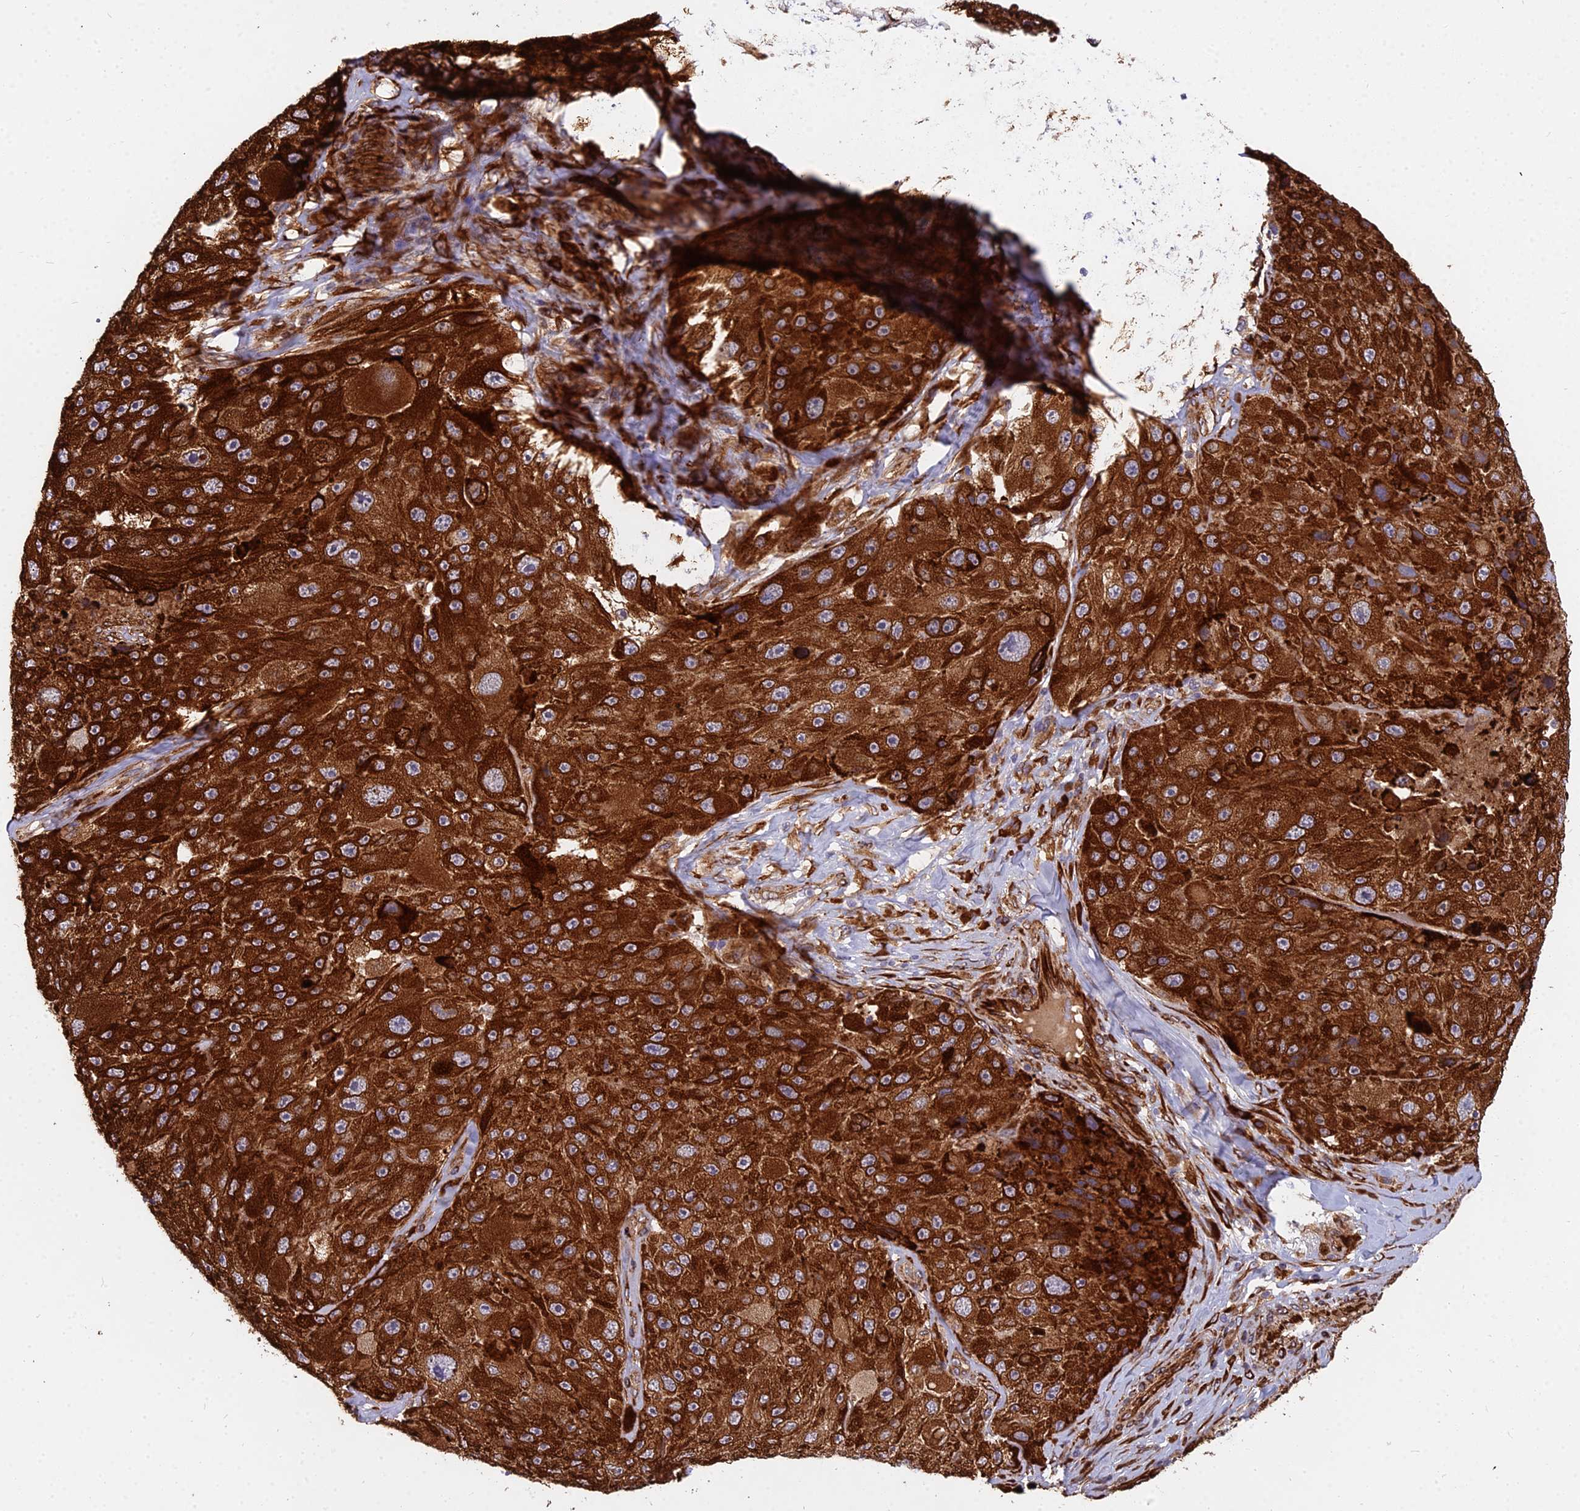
{"staining": {"intensity": "strong", "quantity": ">75%", "location": "cytoplasmic/membranous"}, "tissue": "melanoma", "cell_type": "Tumor cells", "image_type": "cancer", "snomed": [{"axis": "morphology", "description": "Malignant melanoma, Metastatic site"}, {"axis": "topography", "description": "Lymph node"}], "caption": "The immunohistochemical stain labels strong cytoplasmic/membranous expression in tumor cells of melanoma tissue.", "gene": "NDUFAF7", "patient": {"sex": "male", "age": 62}}